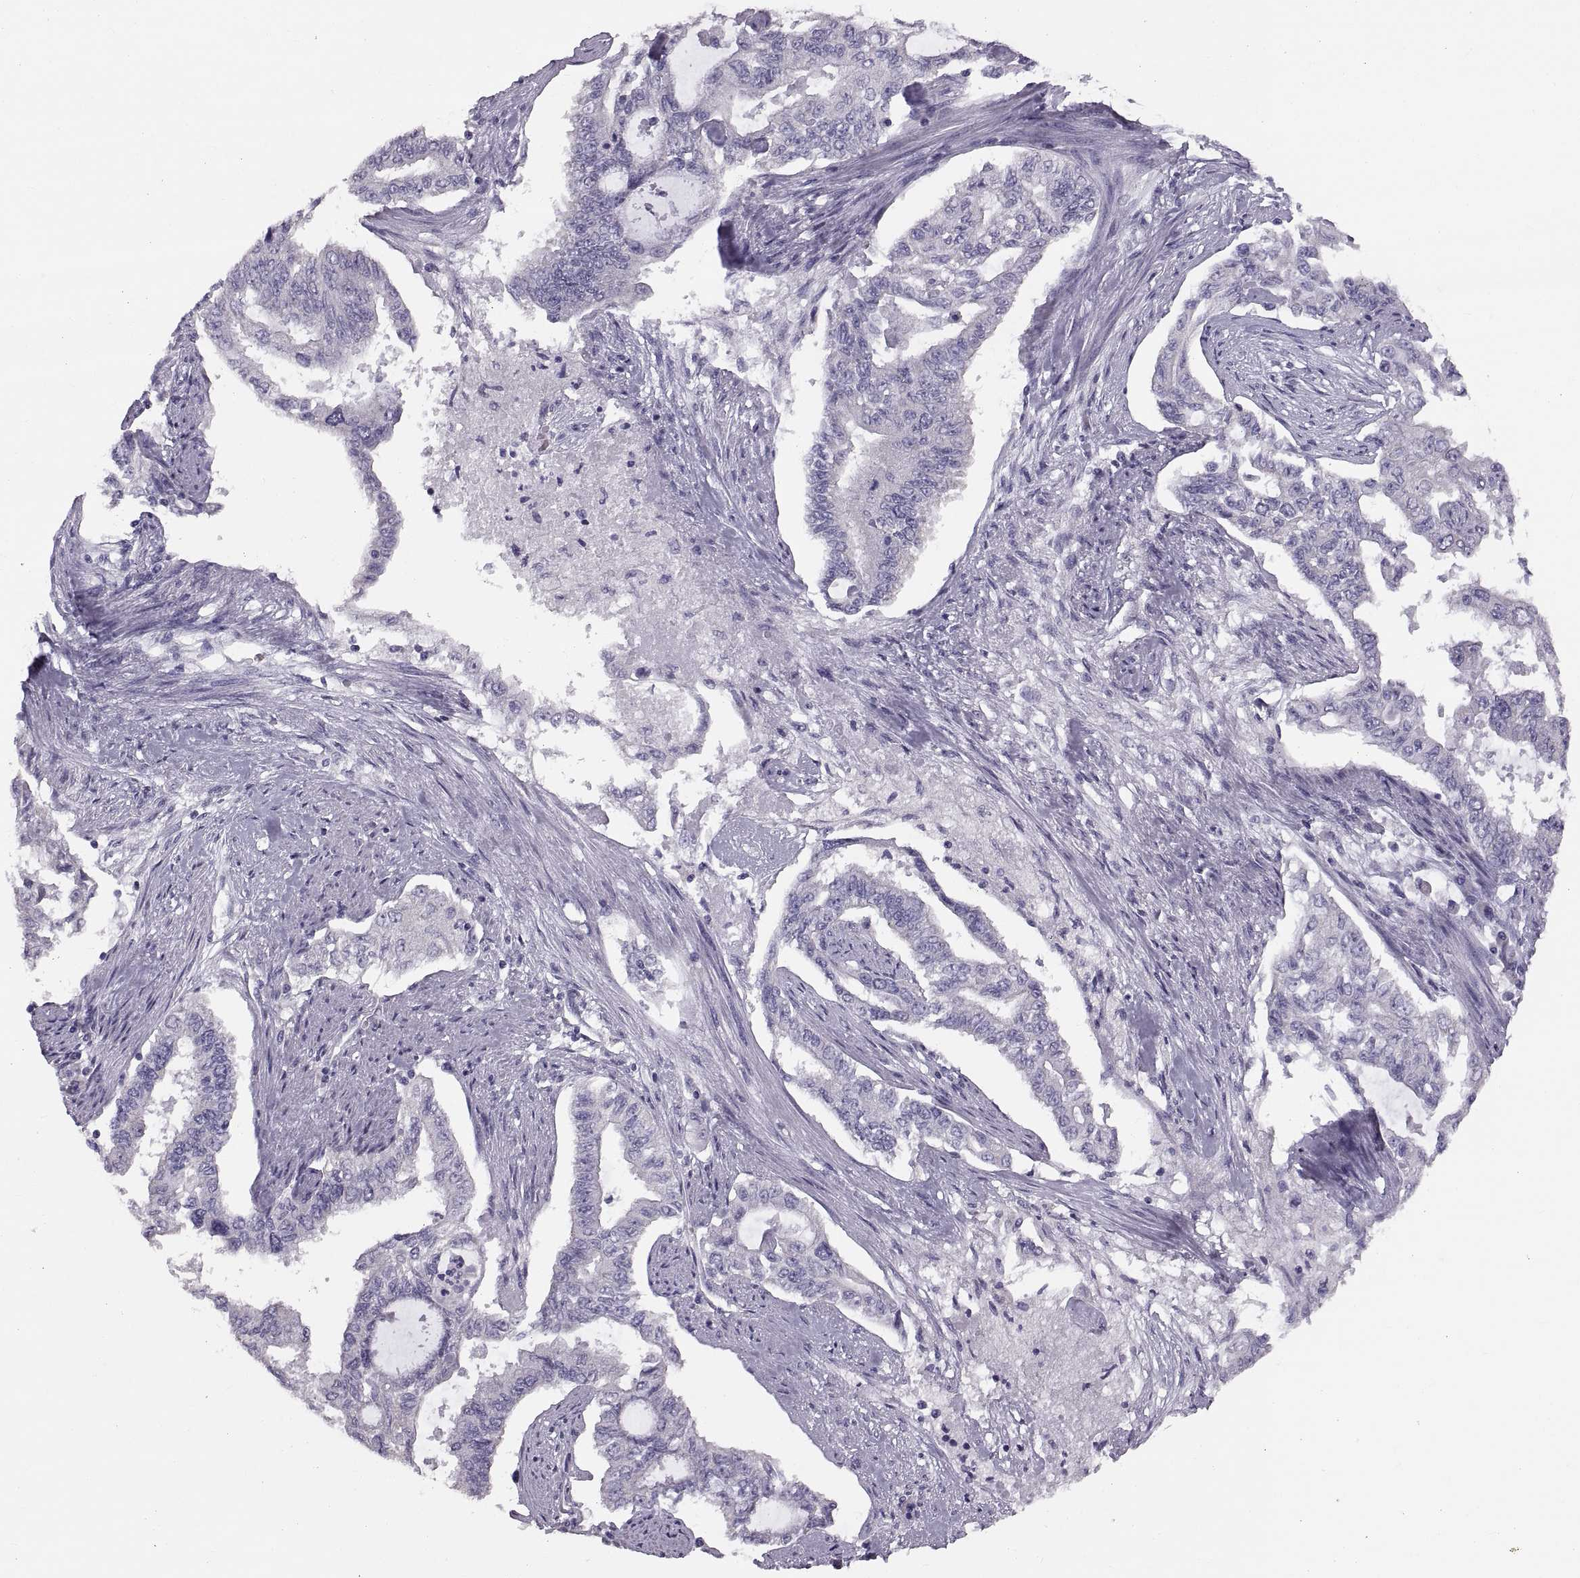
{"staining": {"intensity": "negative", "quantity": "none", "location": "none"}, "tissue": "endometrial cancer", "cell_type": "Tumor cells", "image_type": "cancer", "snomed": [{"axis": "morphology", "description": "Adenocarcinoma, NOS"}, {"axis": "topography", "description": "Uterus"}], "caption": "This is an IHC histopathology image of adenocarcinoma (endometrial). There is no expression in tumor cells.", "gene": "WBP2NL", "patient": {"sex": "female", "age": 59}}